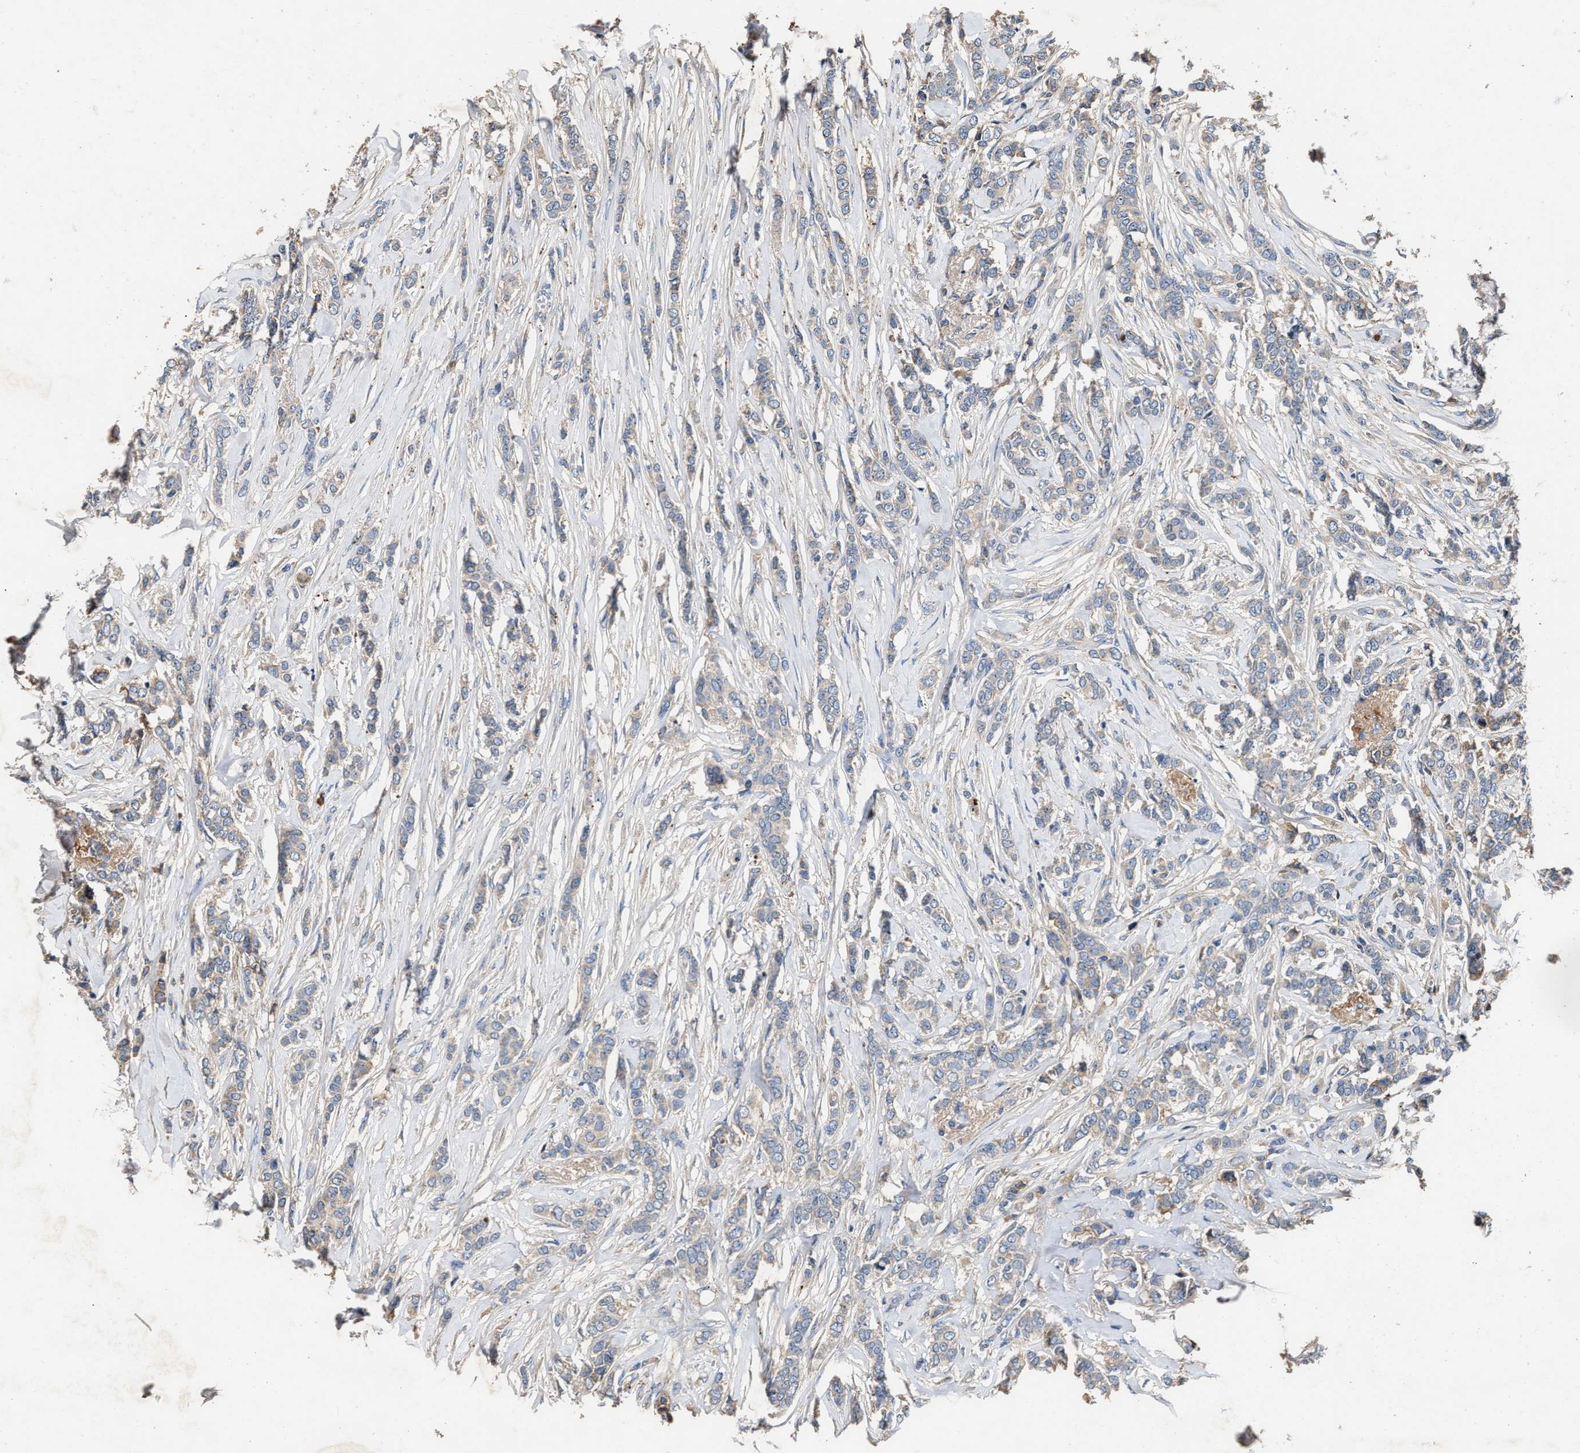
{"staining": {"intensity": "negative", "quantity": "none", "location": "none"}, "tissue": "breast cancer", "cell_type": "Tumor cells", "image_type": "cancer", "snomed": [{"axis": "morphology", "description": "Lobular carcinoma"}, {"axis": "topography", "description": "Skin"}, {"axis": "topography", "description": "Breast"}], "caption": "The micrograph shows no staining of tumor cells in breast lobular carcinoma.", "gene": "C3", "patient": {"sex": "female", "age": 46}}